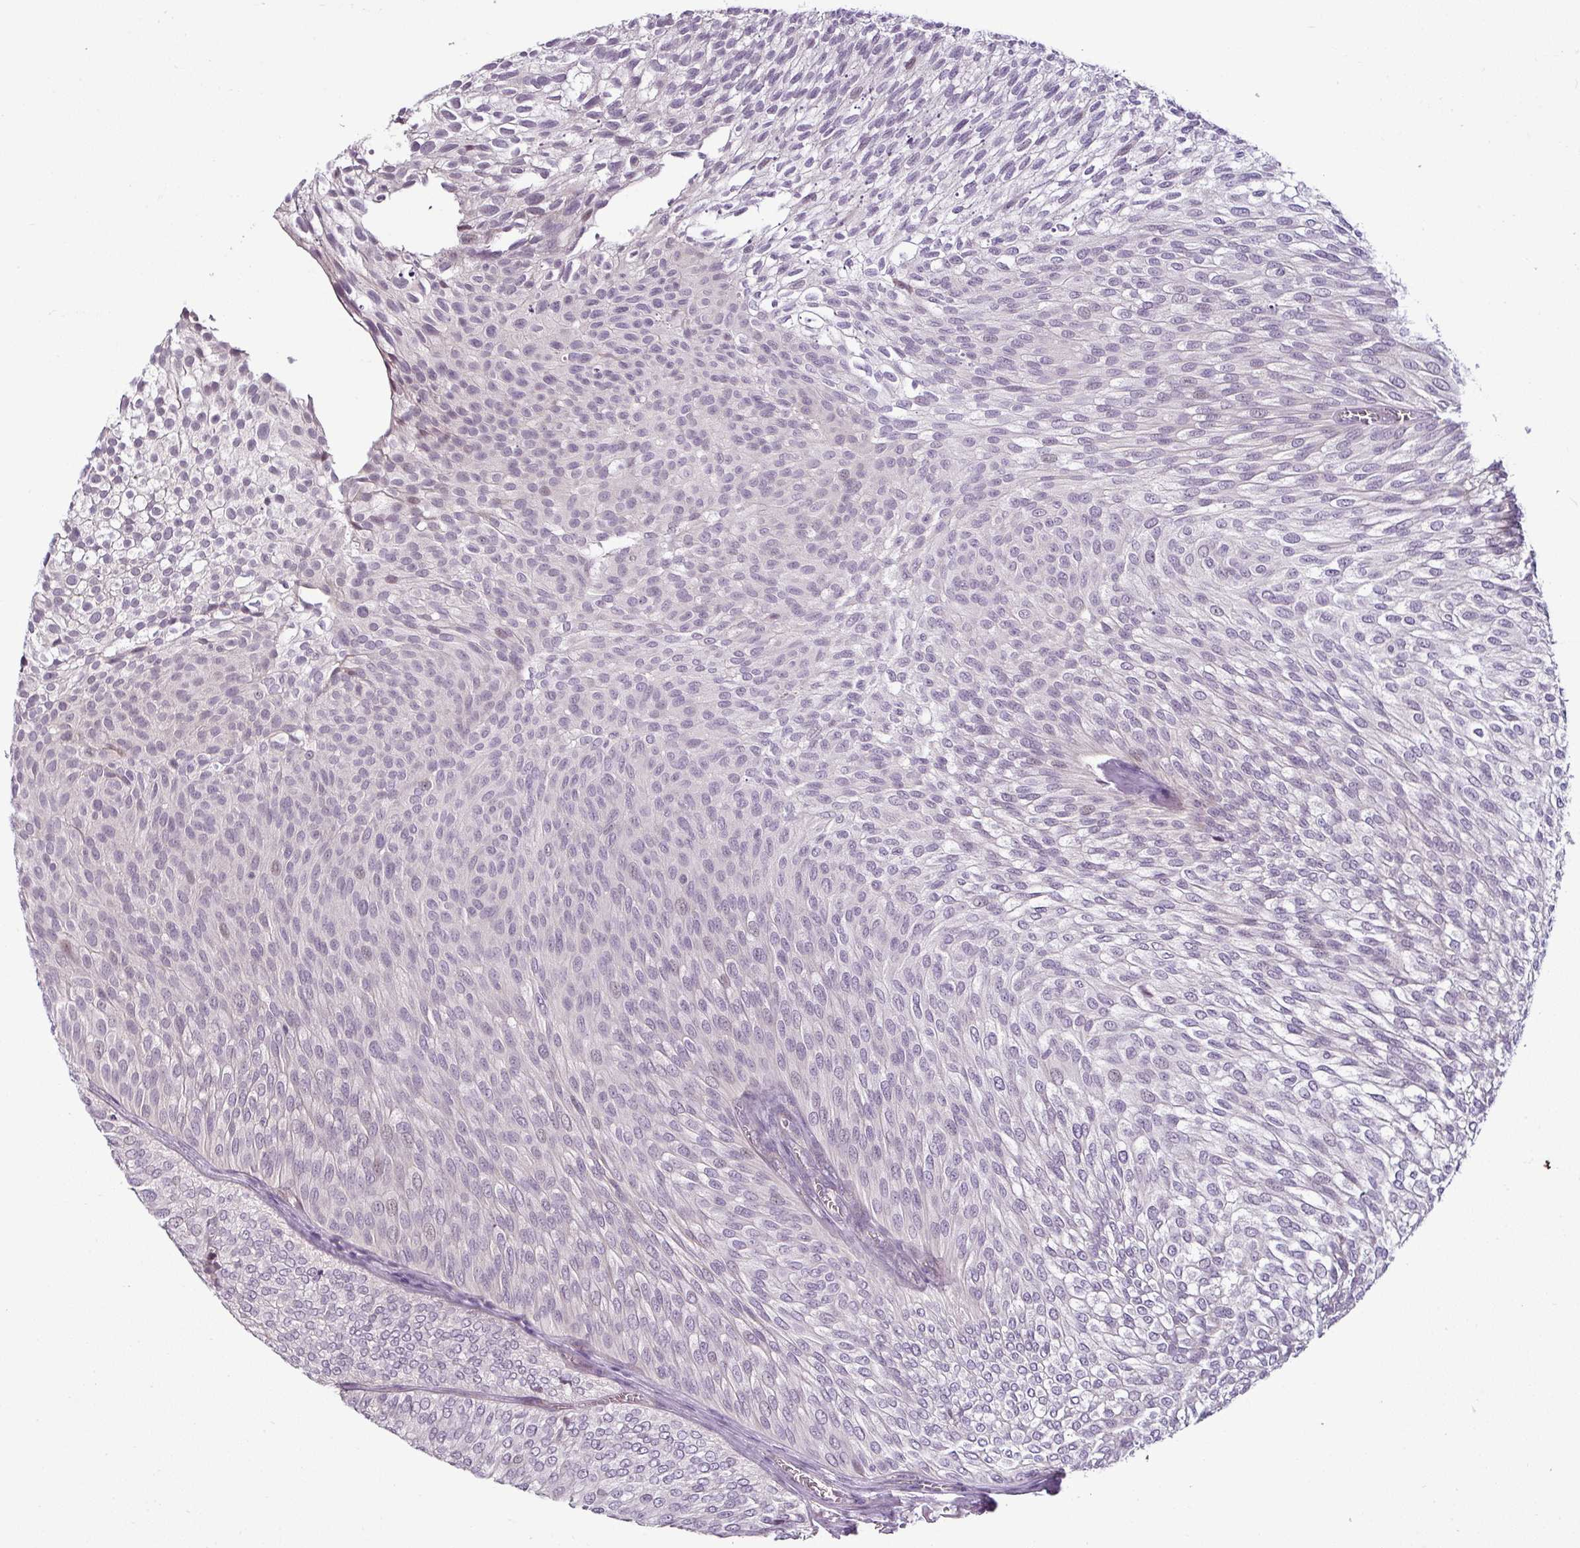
{"staining": {"intensity": "negative", "quantity": "none", "location": "none"}, "tissue": "urothelial cancer", "cell_type": "Tumor cells", "image_type": "cancer", "snomed": [{"axis": "morphology", "description": "Urothelial carcinoma, Low grade"}, {"axis": "topography", "description": "Urinary bladder"}], "caption": "This is an immunohistochemistry (IHC) image of low-grade urothelial carcinoma. There is no staining in tumor cells.", "gene": "OR52D1", "patient": {"sex": "male", "age": 91}}